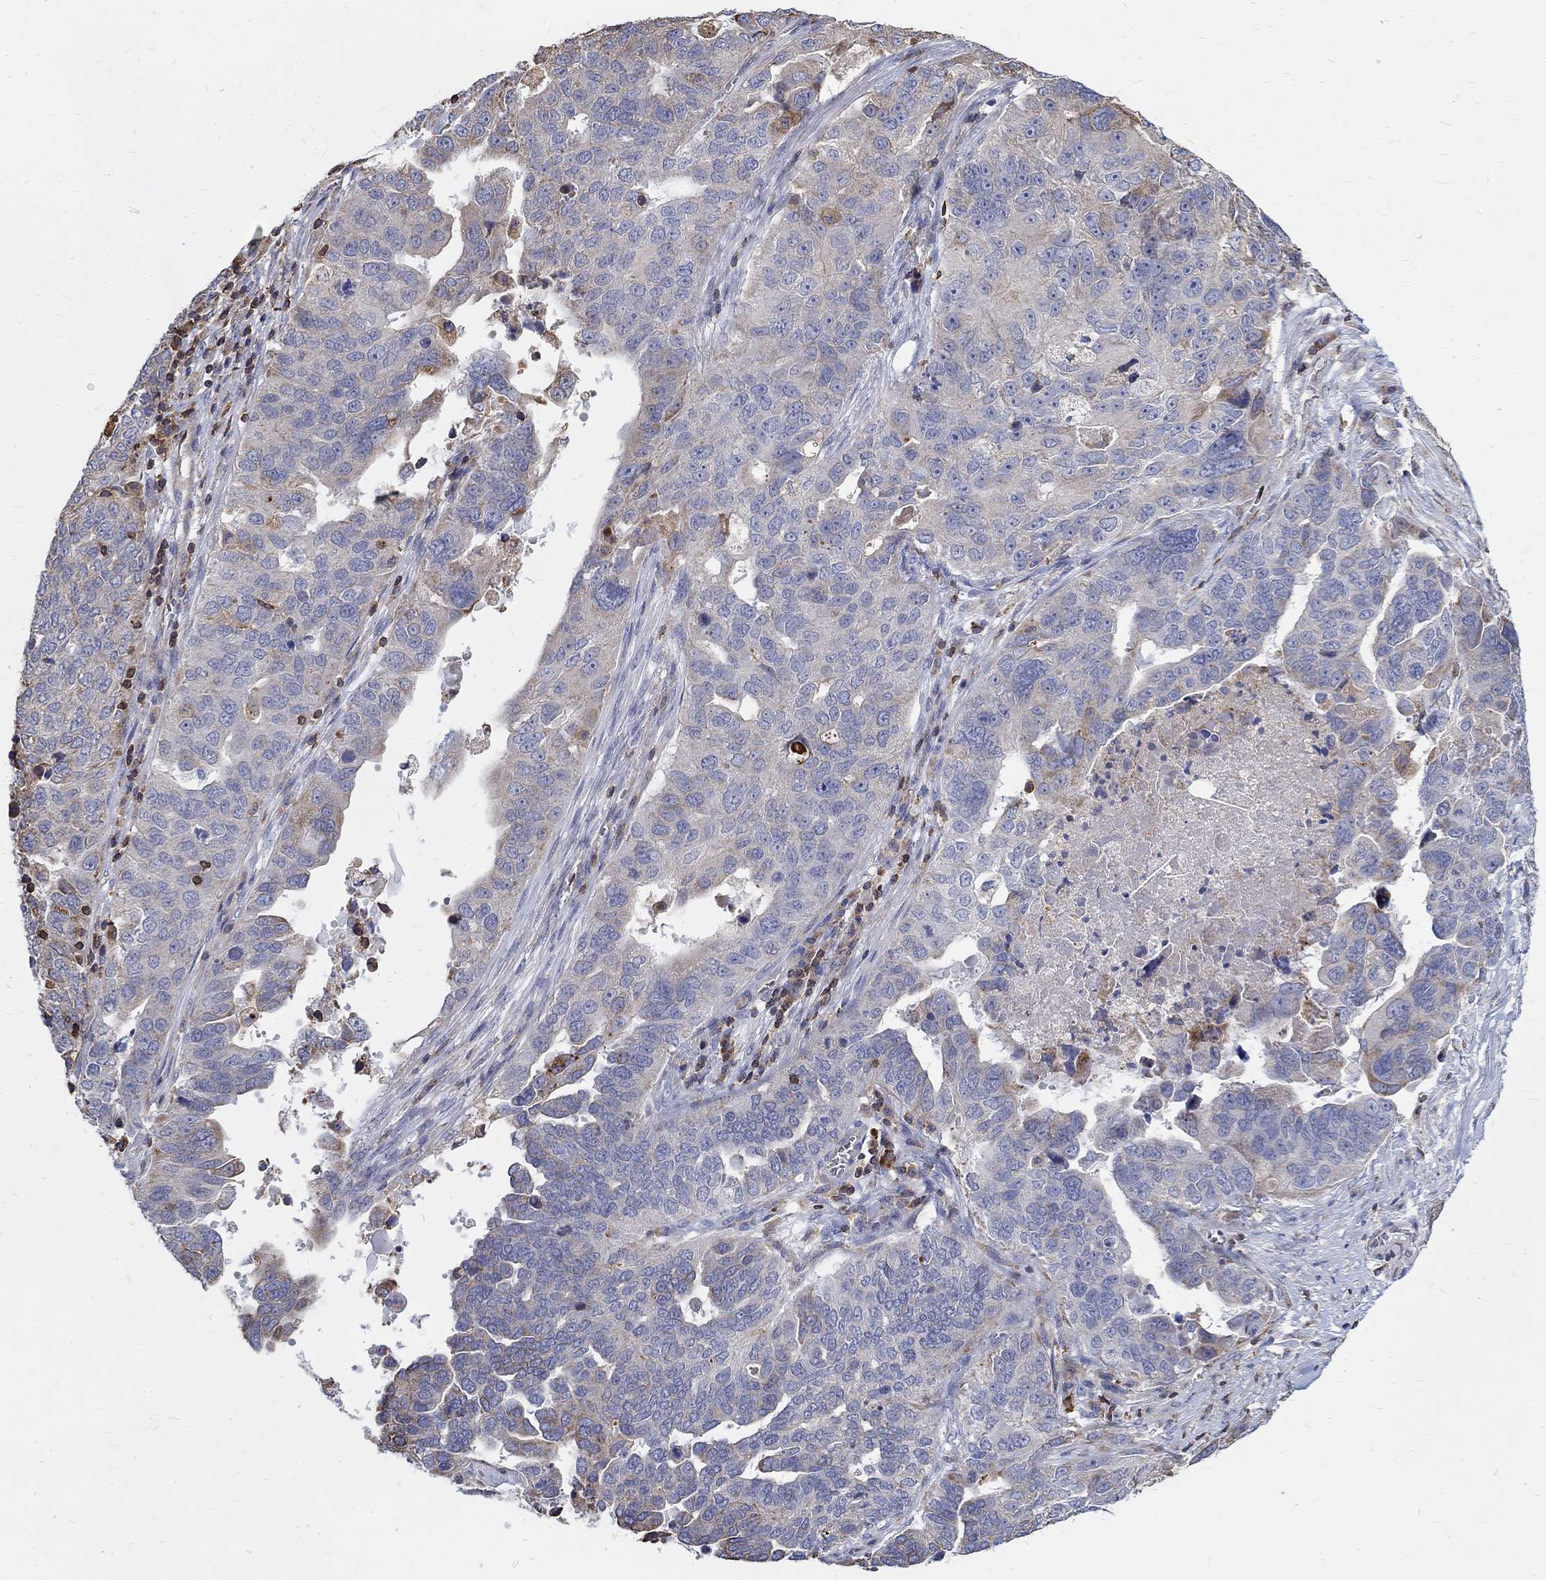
{"staining": {"intensity": "weak", "quantity": "25%-75%", "location": "cytoplasmic/membranous"}, "tissue": "ovarian cancer", "cell_type": "Tumor cells", "image_type": "cancer", "snomed": [{"axis": "morphology", "description": "Carcinoma, endometroid"}, {"axis": "topography", "description": "Soft tissue"}, {"axis": "topography", "description": "Ovary"}], "caption": "A brown stain highlights weak cytoplasmic/membranous staining of a protein in human endometroid carcinoma (ovarian) tumor cells.", "gene": "AGAP2", "patient": {"sex": "female", "age": 52}}